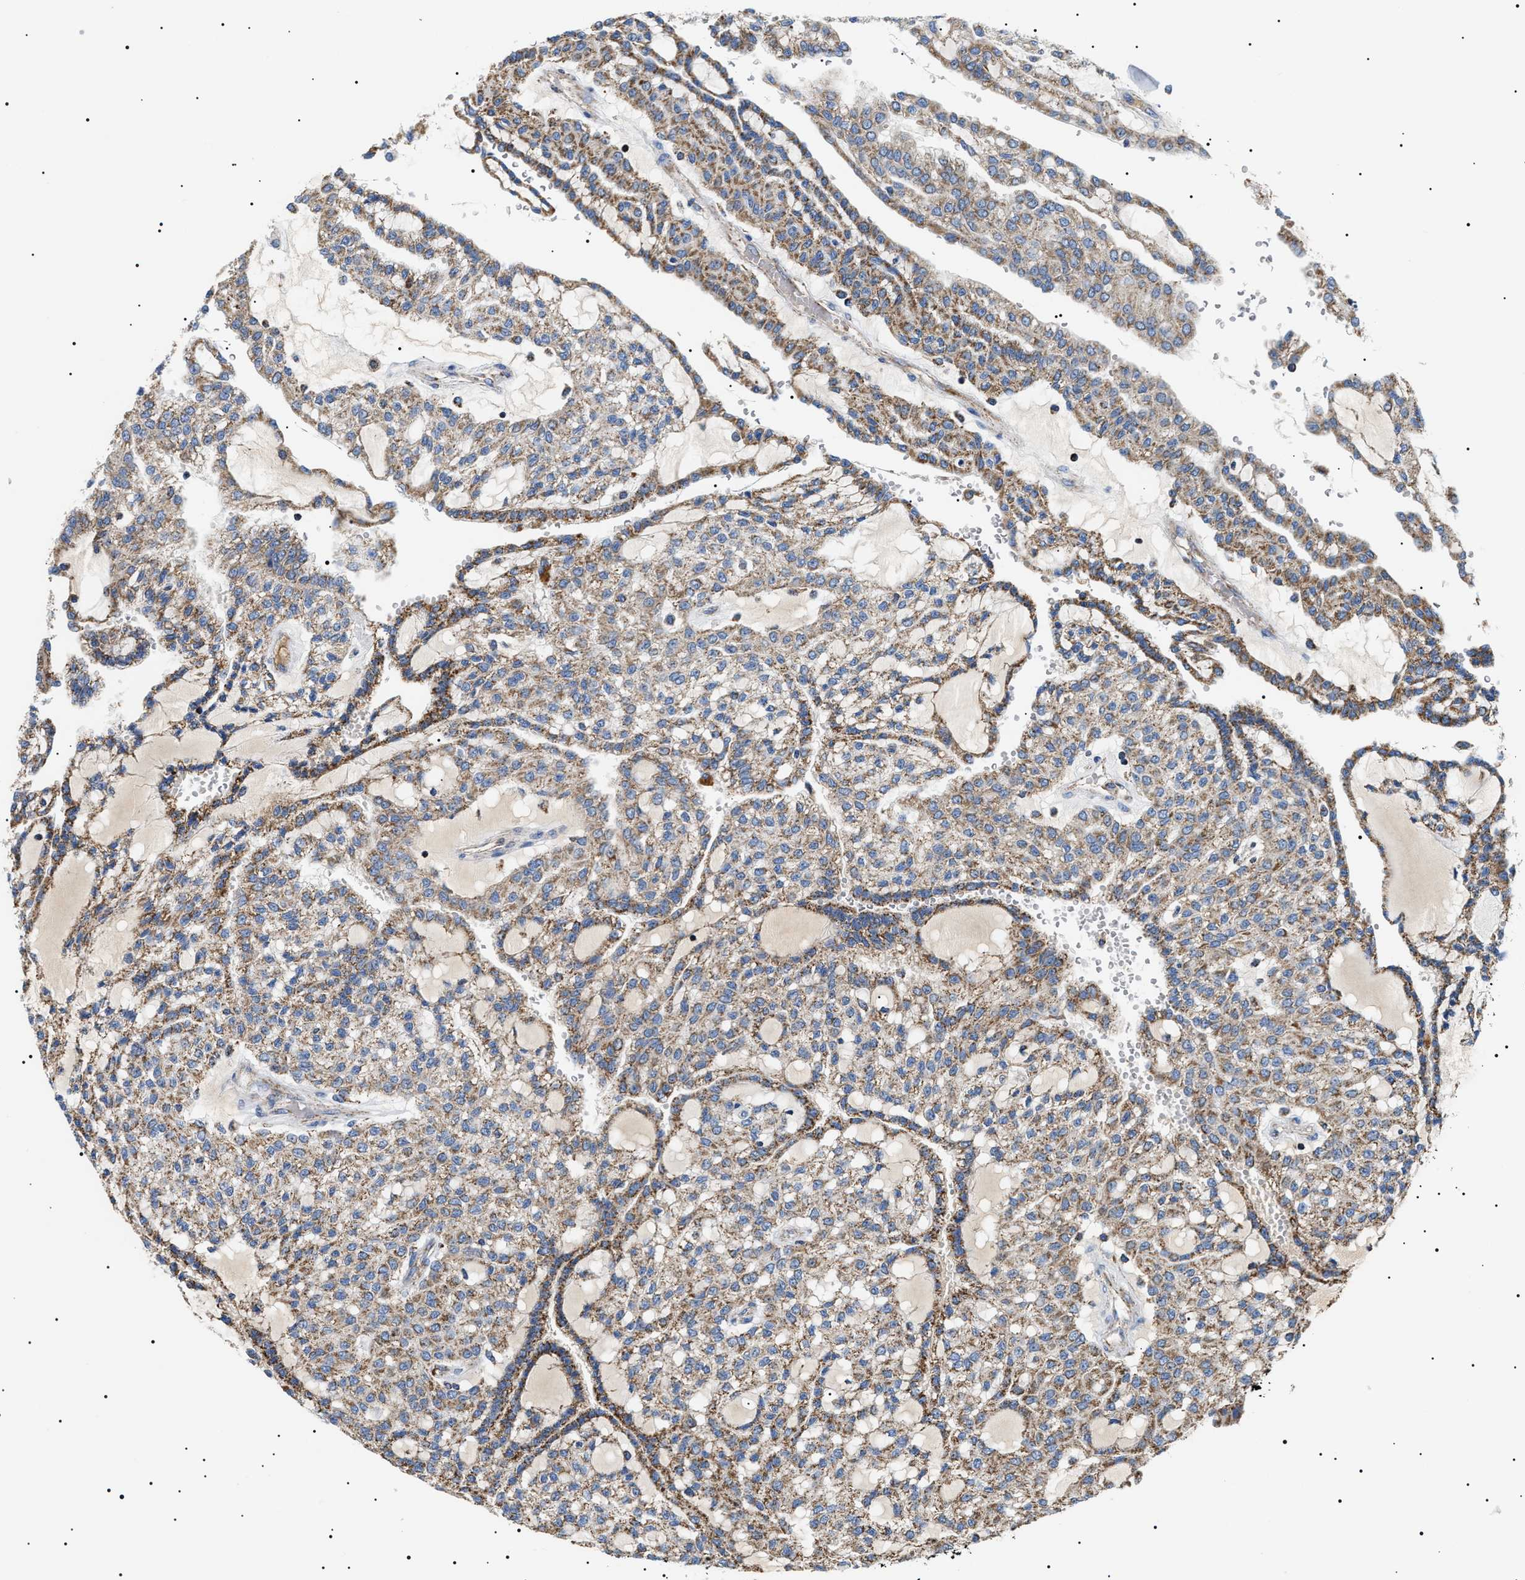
{"staining": {"intensity": "moderate", "quantity": ">75%", "location": "cytoplasmic/membranous"}, "tissue": "renal cancer", "cell_type": "Tumor cells", "image_type": "cancer", "snomed": [{"axis": "morphology", "description": "Adenocarcinoma, NOS"}, {"axis": "topography", "description": "Kidney"}], "caption": "The immunohistochemical stain highlights moderate cytoplasmic/membranous positivity in tumor cells of adenocarcinoma (renal) tissue.", "gene": "OXSM", "patient": {"sex": "male", "age": 63}}